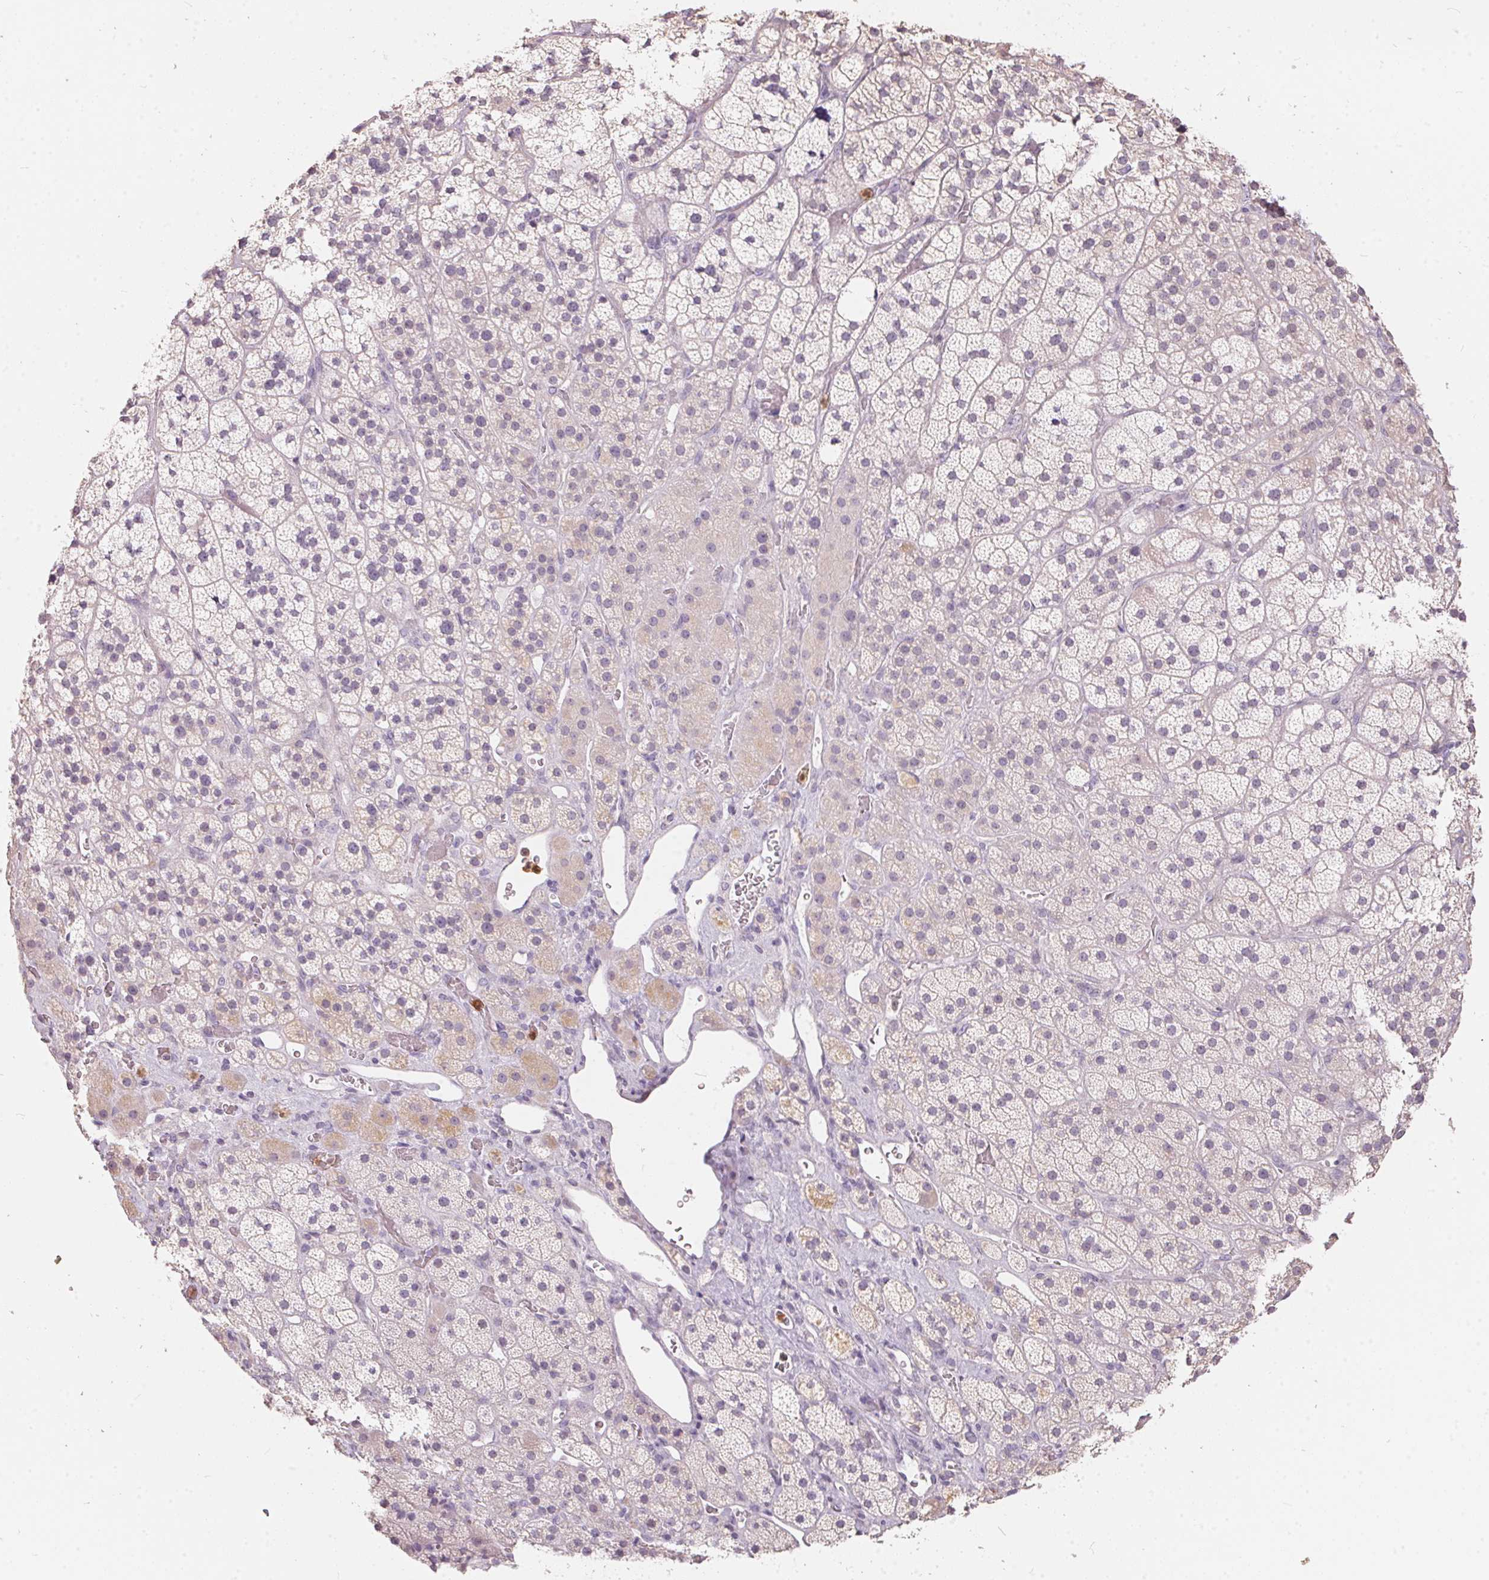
{"staining": {"intensity": "negative", "quantity": "none", "location": "none"}, "tissue": "adrenal gland", "cell_type": "Glandular cells", "image_type": "normal", "snomed": [{"axis": "morphology", "description": "Normal tissue, NOS"}, {"axis": "topography", "description": "Adrenal gland"}], "caption": "Adrenal gland stained for a protein using immunohistochemistry (IHC) reveals no expression glandular cells.", "gene": "SERPINB1", "patient": {"sex": "male", "age": 57}}